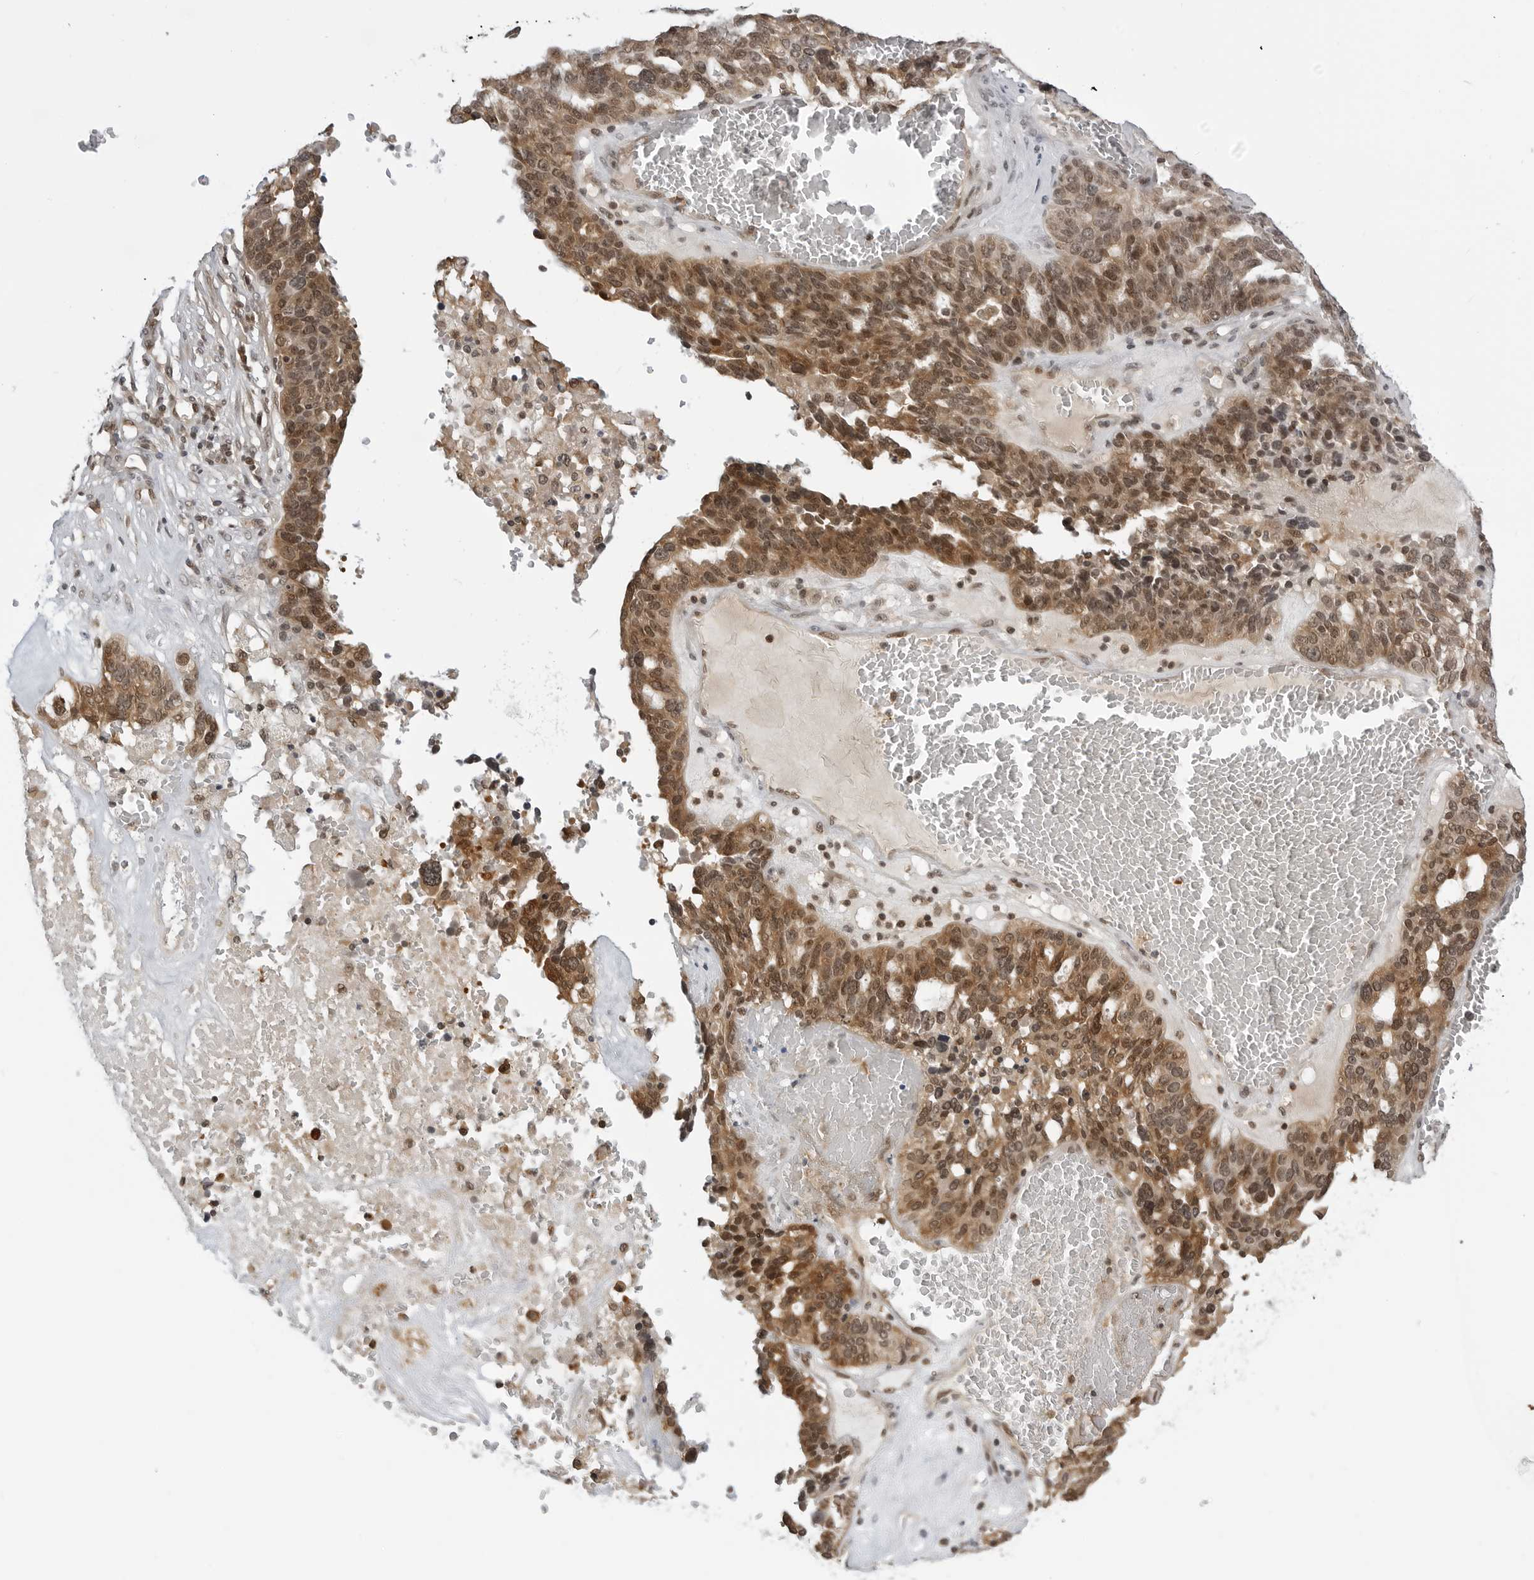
{"staining": {"intensity": "moderate", "quantity": ">75%", "location": "cytoplasmic/membranous,nuclear"}, "tissue": "ovarian cancer", "cell_type": "Tumor cells", "image_type": "cancer", "snomed": [{"axis": "morphology", "description": "Cystadenocarcinoma, serous, NOS"}, {"axis": "topography", "description": "Ovary"}], "caption": "The image exhibits staining of ovarian serous cystadenocarcinoma, revealing moderate cytoplasmic/membranous and nuclear protein staining (brown color) within tumor cells.", "gene": "C8orf33", "patient": {"sex": "female", "age": 59}}